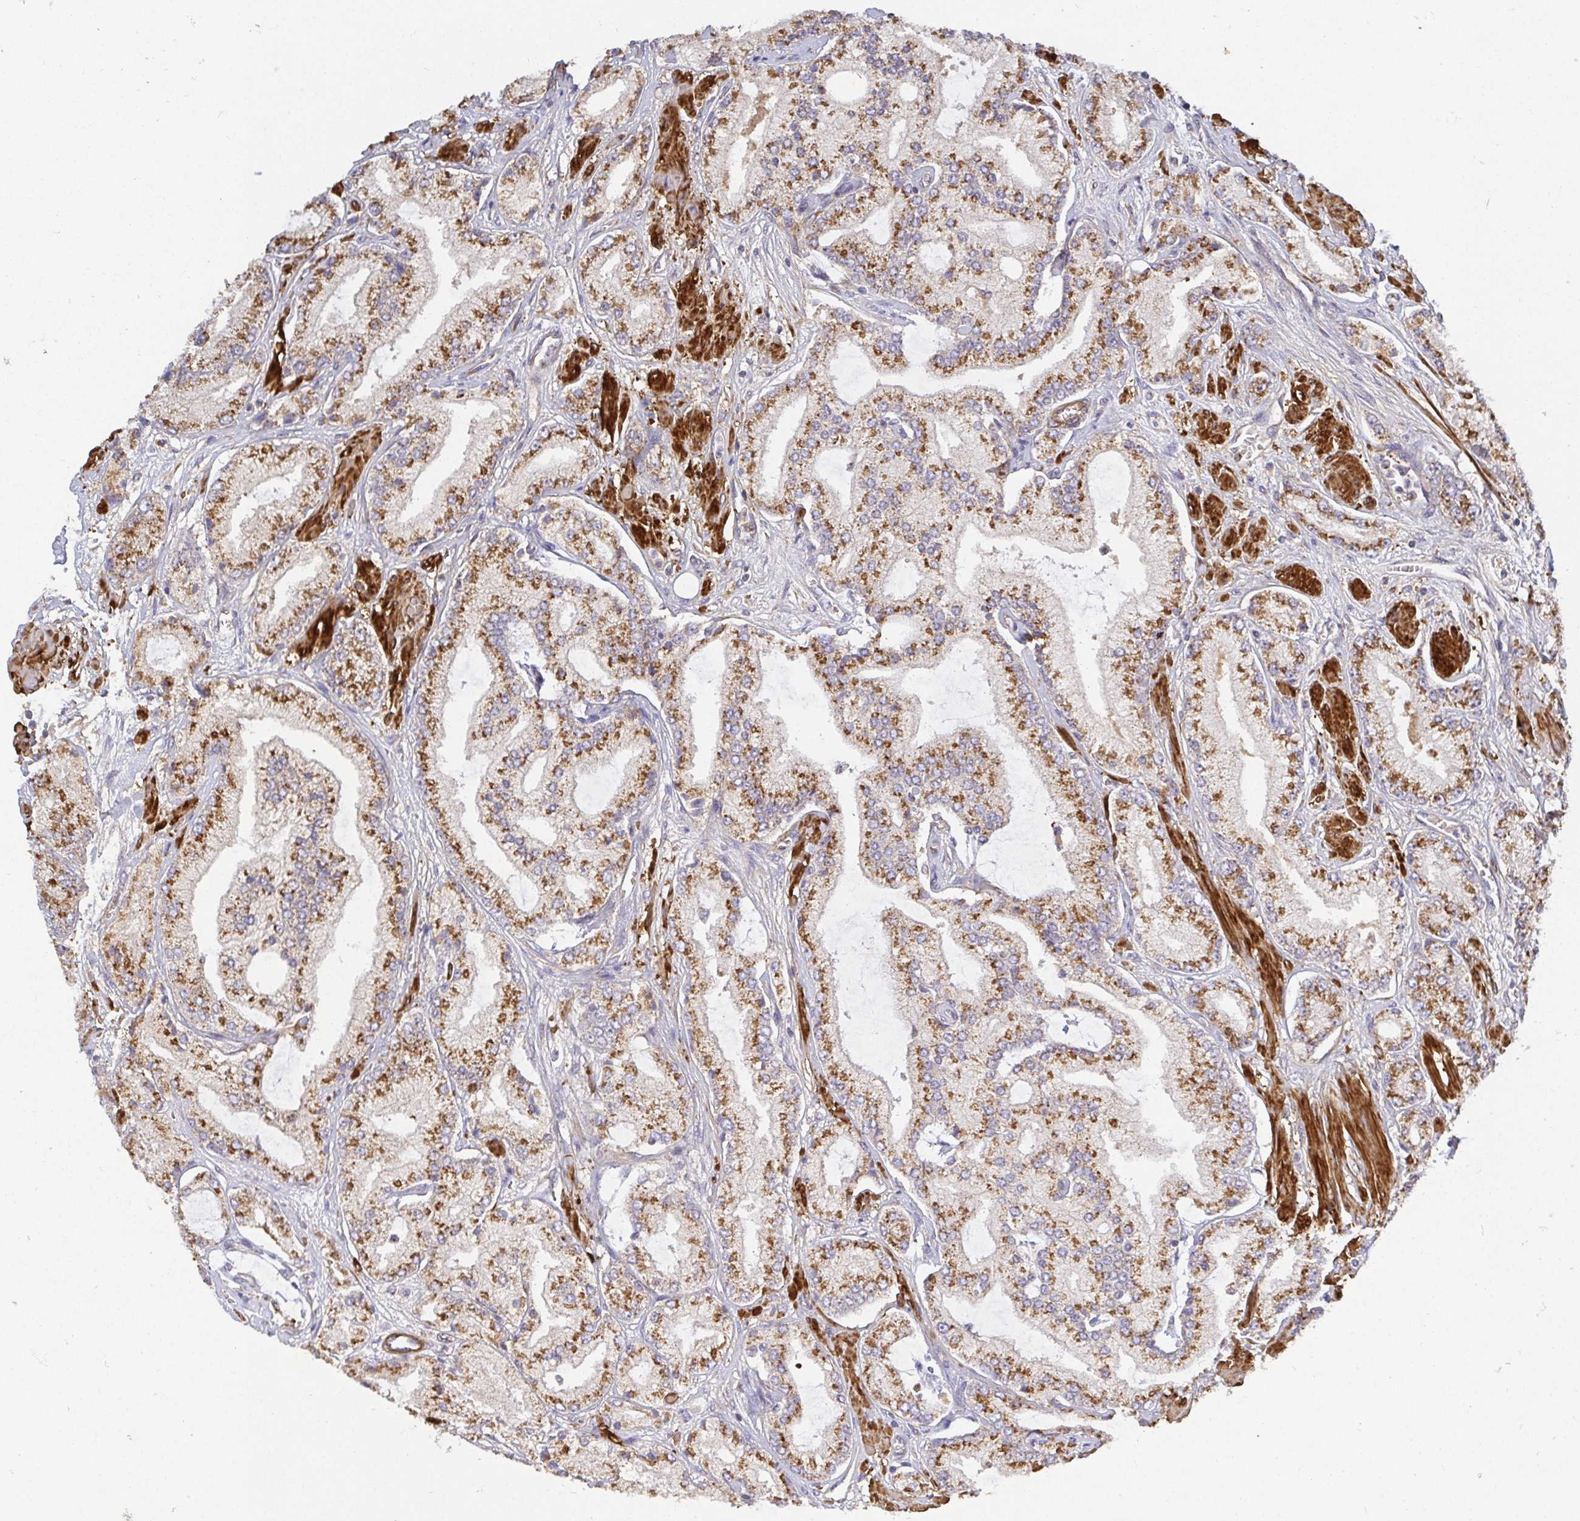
{"staining": {"intensity": "moderate", "quantity": ">75%", "location": "cytoplasmic/membranous"}, "tissue": "prostate cancer", "cell_type": "Tumor cells", "image_type": "cancer", "snomed": [{"axis": "morphology", "description": "Adenocarcinoma, High grade"}, {"axis": "topography", "description": "Prostate"}], "caption": "High-magnification brightfield microscopy of prostate cancer (high-grade adenocarcinoma) stained with DAB (3,3'-diaminobenzidine) (brown) and counterstained with hematoxylin (blue). tumor cells exhibit moderate cytoplasmic/membranous positivity is identified in approximately>75% of cells.", "gene": "TM9SF4", "patient": {"sex": "male", "age": 68}}